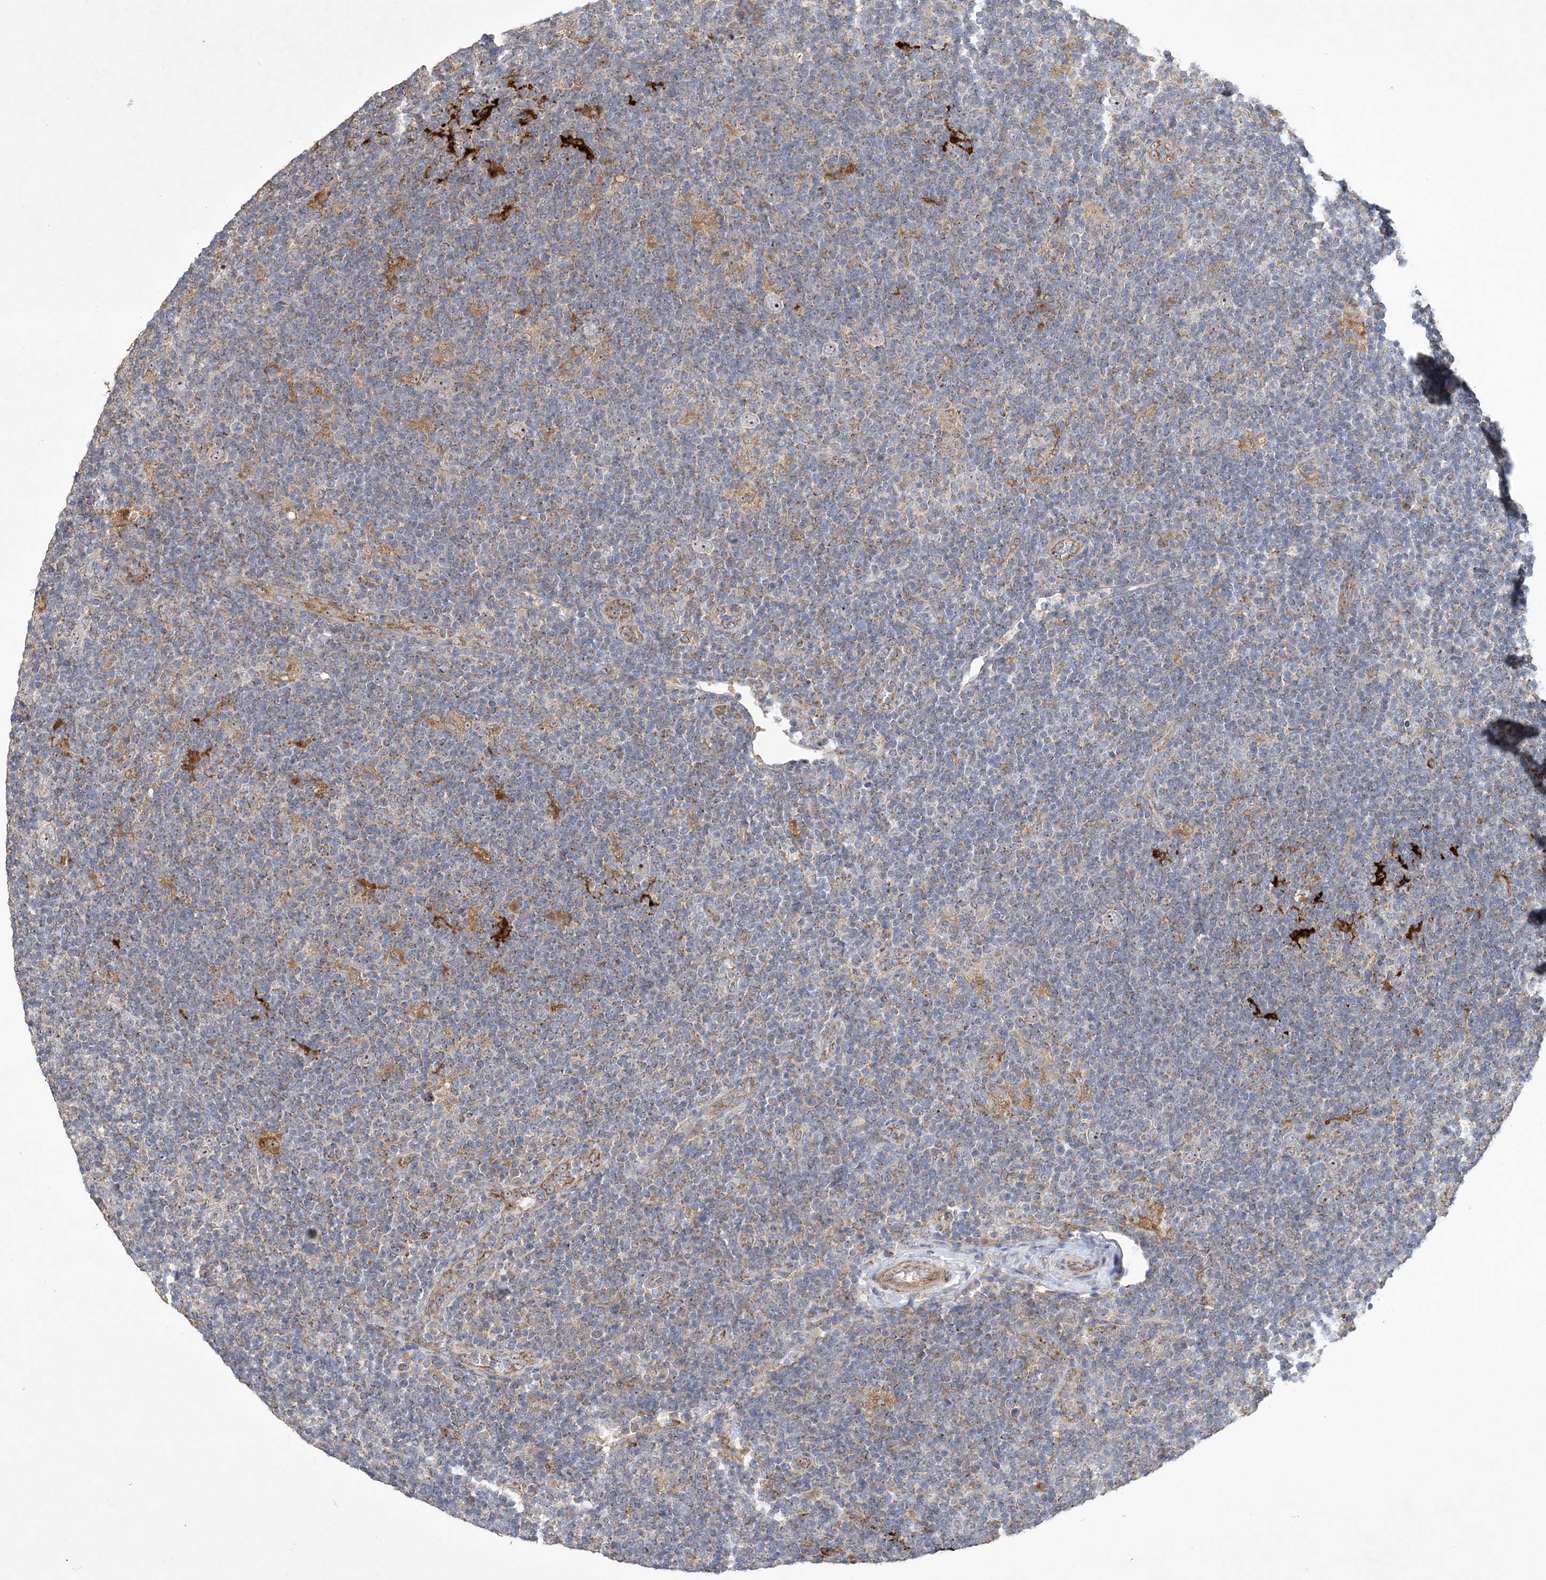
{"staining": {"intensity": "moderate", "quantity": "25%-75%", "location": "nuclear"}, "tissue": "lymphoma", "cell_type": "Tumor cells", "image_type": "cancer", "snomed": [{"axis": "morphology", "description": "Hodgkin's disease, NOS"}, {"axis": "topography", "description": "Lymph node"}], "caption": "A brown stain labels moderate nuclear positivity of a protein in Hodgkin's disease tumor cells.", "gene": "FEZ2", "patient": {"sex": "female", "age": 57}}